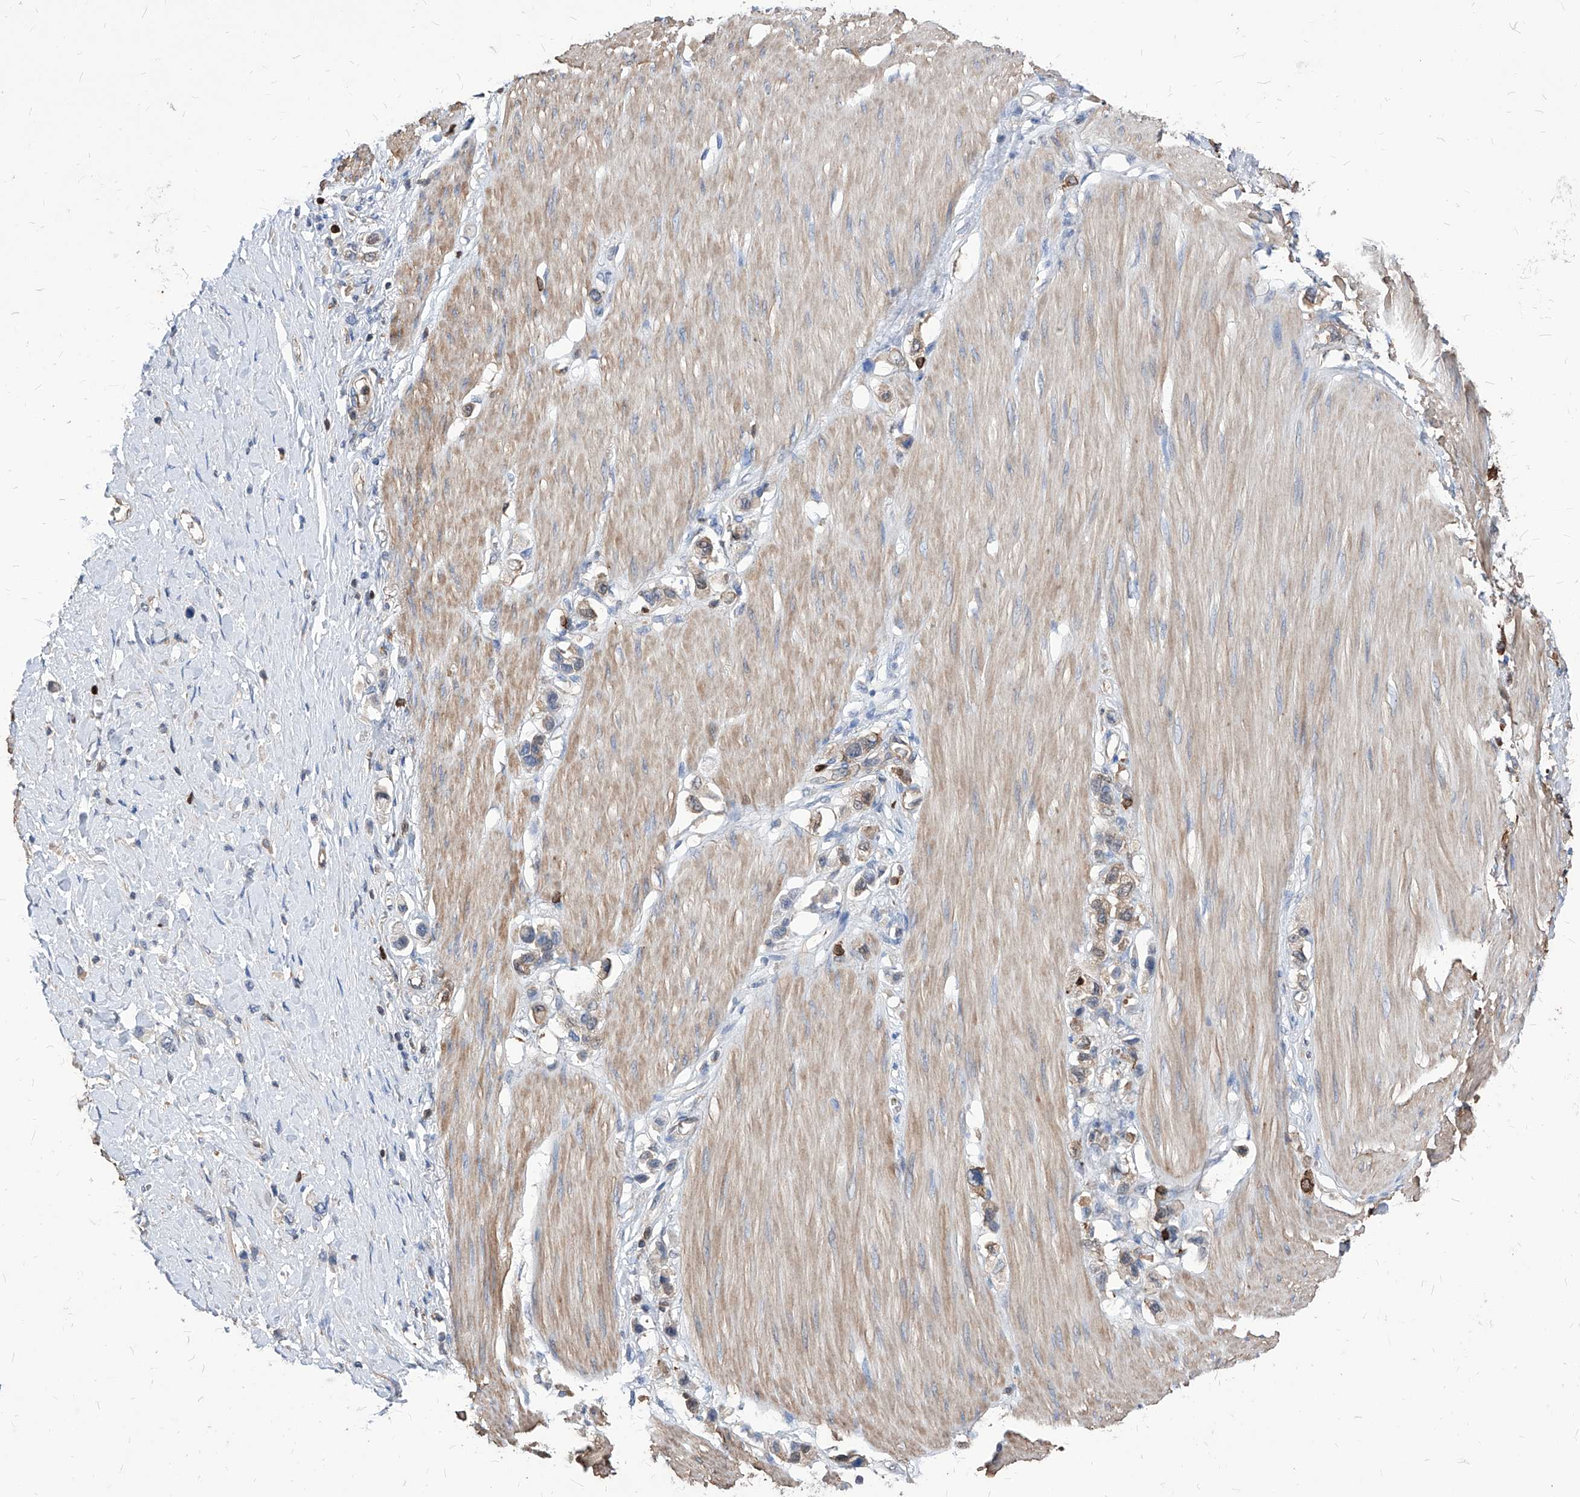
{"staining": {"intensity": "moderate", "quantity": ">75%", "location": "cytoplasmic/membranous"}, "tissue": "stomach cancer", "cell_type": "Tumor cells", "image_type": "cancer", "snomed": [{"axis": "morphology", "description": "Adenocarcinoma, NOS"}, {"axis": "topography", "description": "Stomach"}], "caption": "A brown stain highlights moderate cytoplasmic/membranous expression of a protein in human stomach adenocarcinoma tumor cells.", "gene": "ABRACL", "patient": {"sex": "female", "age": 65}}